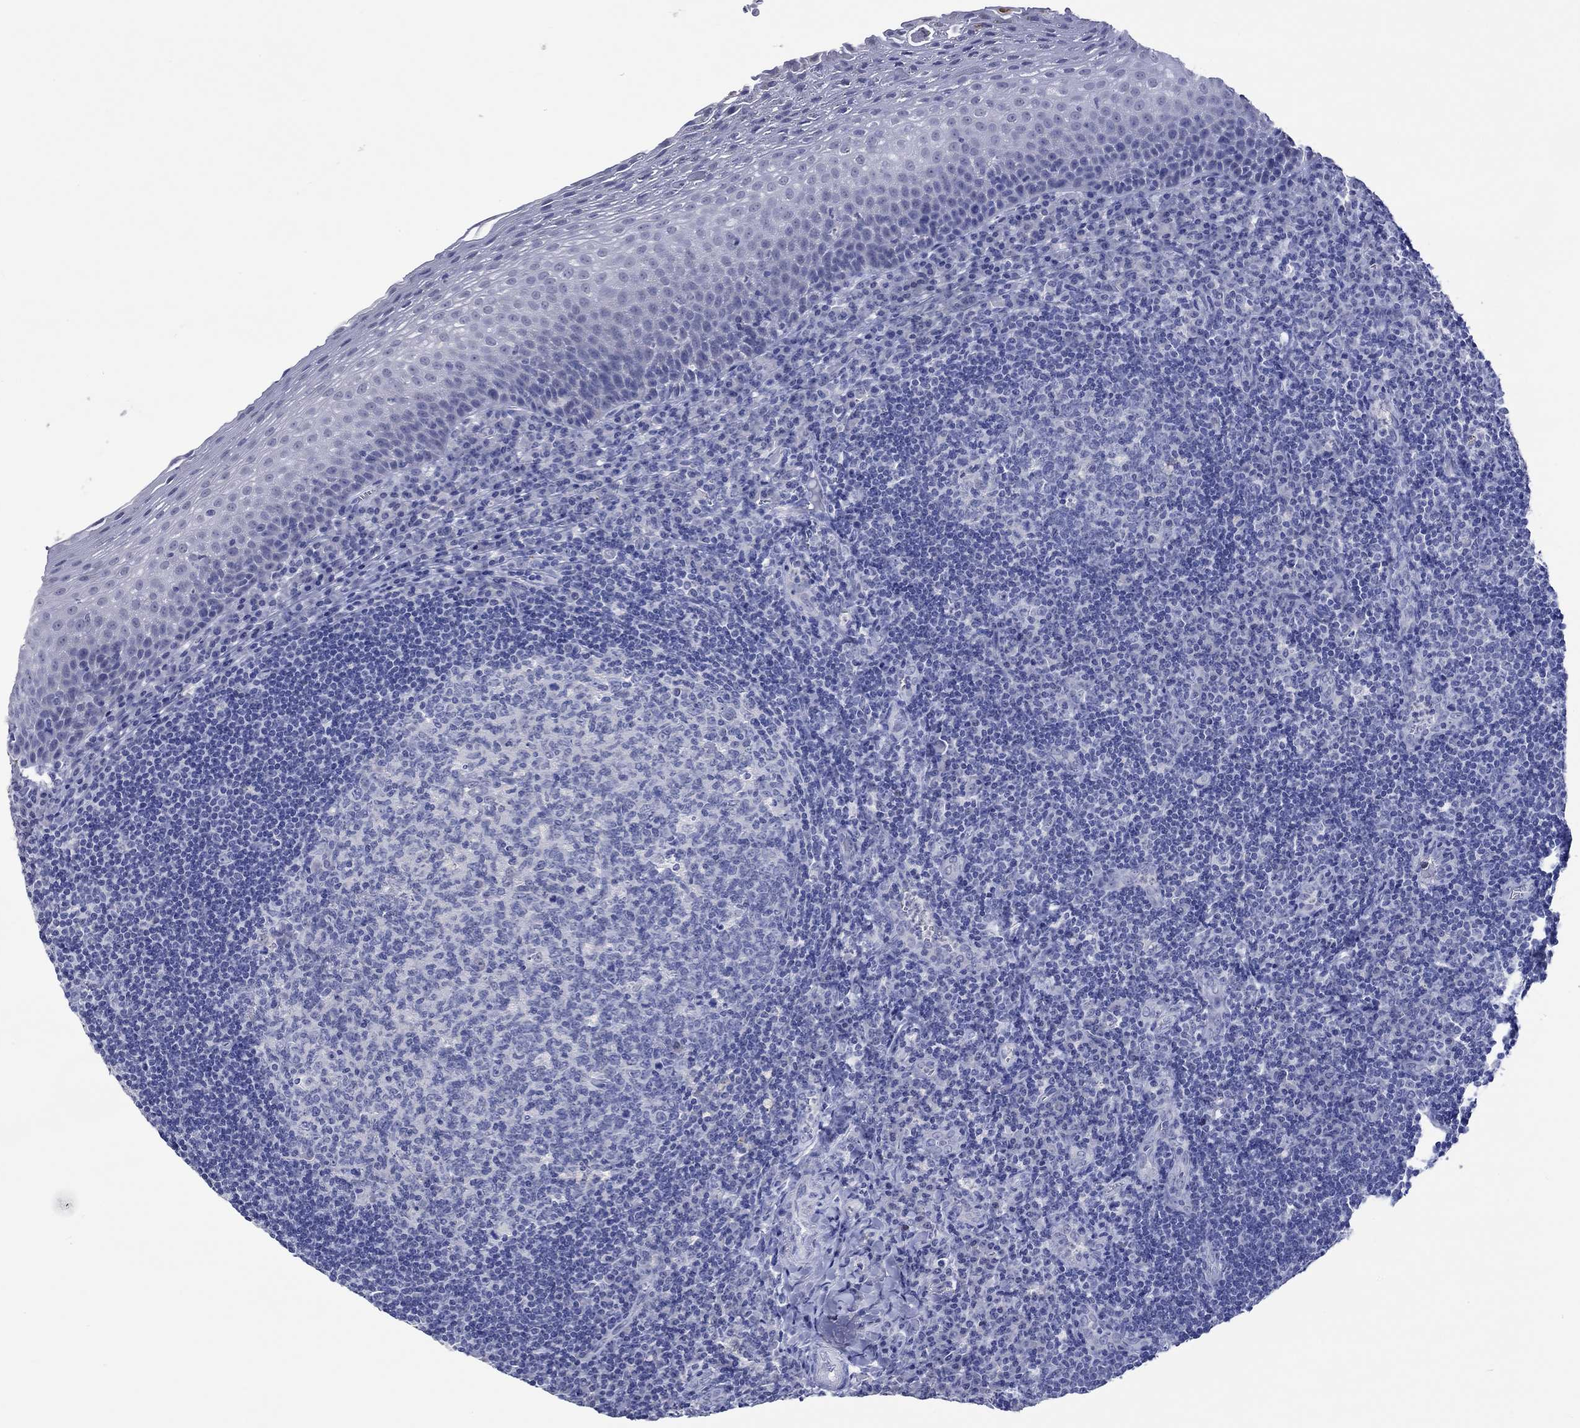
{"staining": {"intensity": "negative", "quantity": "none", "location": "none"}, "tissue": "tonsil", "cell_type": "Germinal center cells", "image_type": "normal", "snomed": [{"axis": "morphology", "description": "Normal tissue, NOS"}, {"axis": "morphology", "description": "Inflammation, NOS"}, {"axis": "topography", "description": "Tonsil"}], "caption": "This is an immunohistochemistry (IHC) histopathology image of normal human tonsil. There is no expression in germinal center cells.", "gene": "KLHL35", "patient": {"sex": "female", "age": 31}}